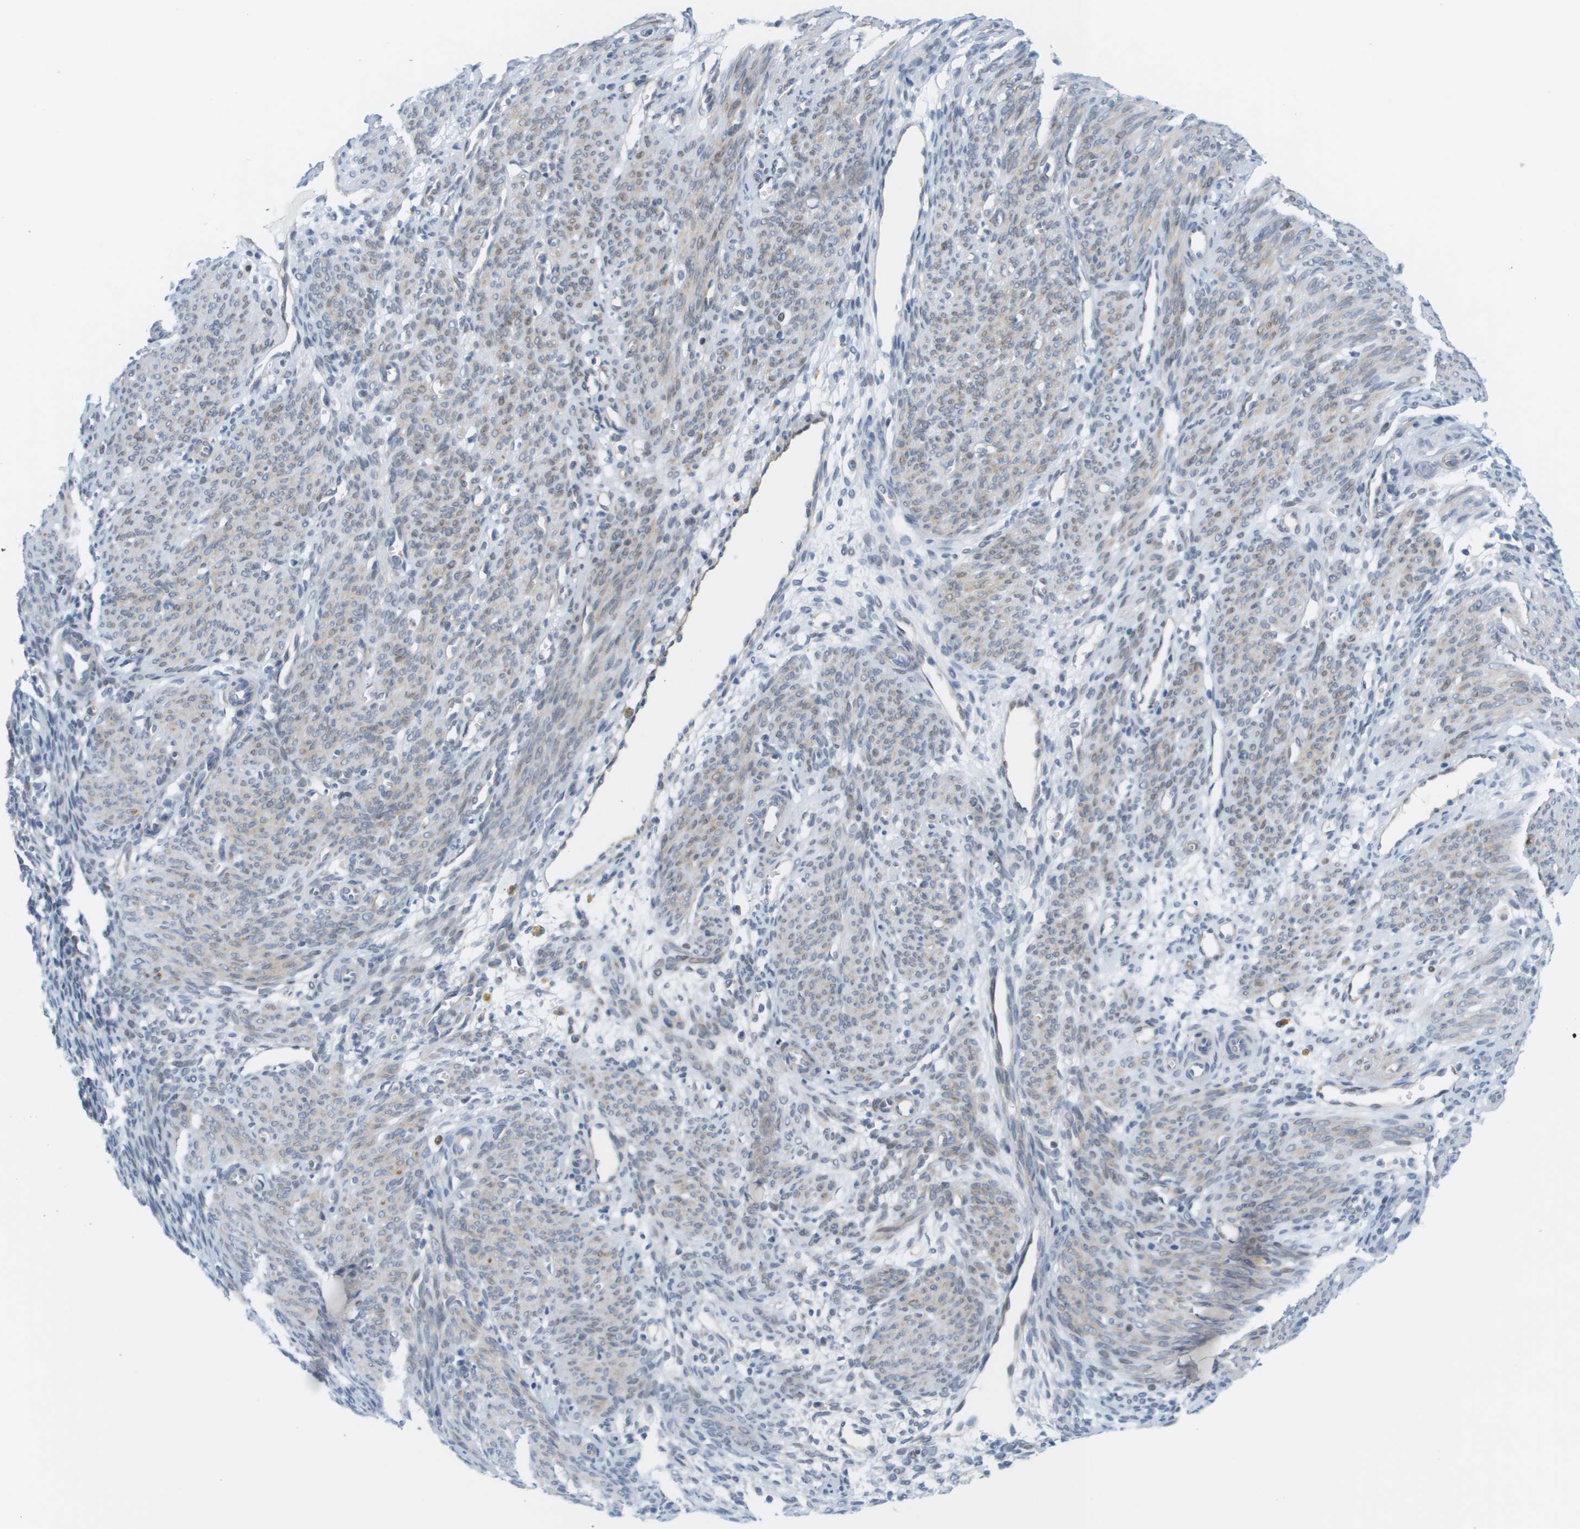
{"staining": {"intensity": "weak", "quantity": "<25%", "location": "cytoplasmic/membranous"}, "tissue": "endometrium", "cell_type": "Cells in endometrial stroma", "image_type": "normal", "snomed": [{"axis": "morphology", "description": "Normal tissue, NOS"}, {"axis": "morphology", "description": "Adenocarcinoma, NOS"}, {"axis": "topography", "description": "Endometrium"}, {"axis": "topography", "description": "Ovary"}], "caption": "IHC micrograph of unremarkable human endometrium stained for a protein (brown), which demonstrates no staining in cells in endometrial stroma.", "gene": "CUL9", "patient": {"sex": "female", "age": 68}}